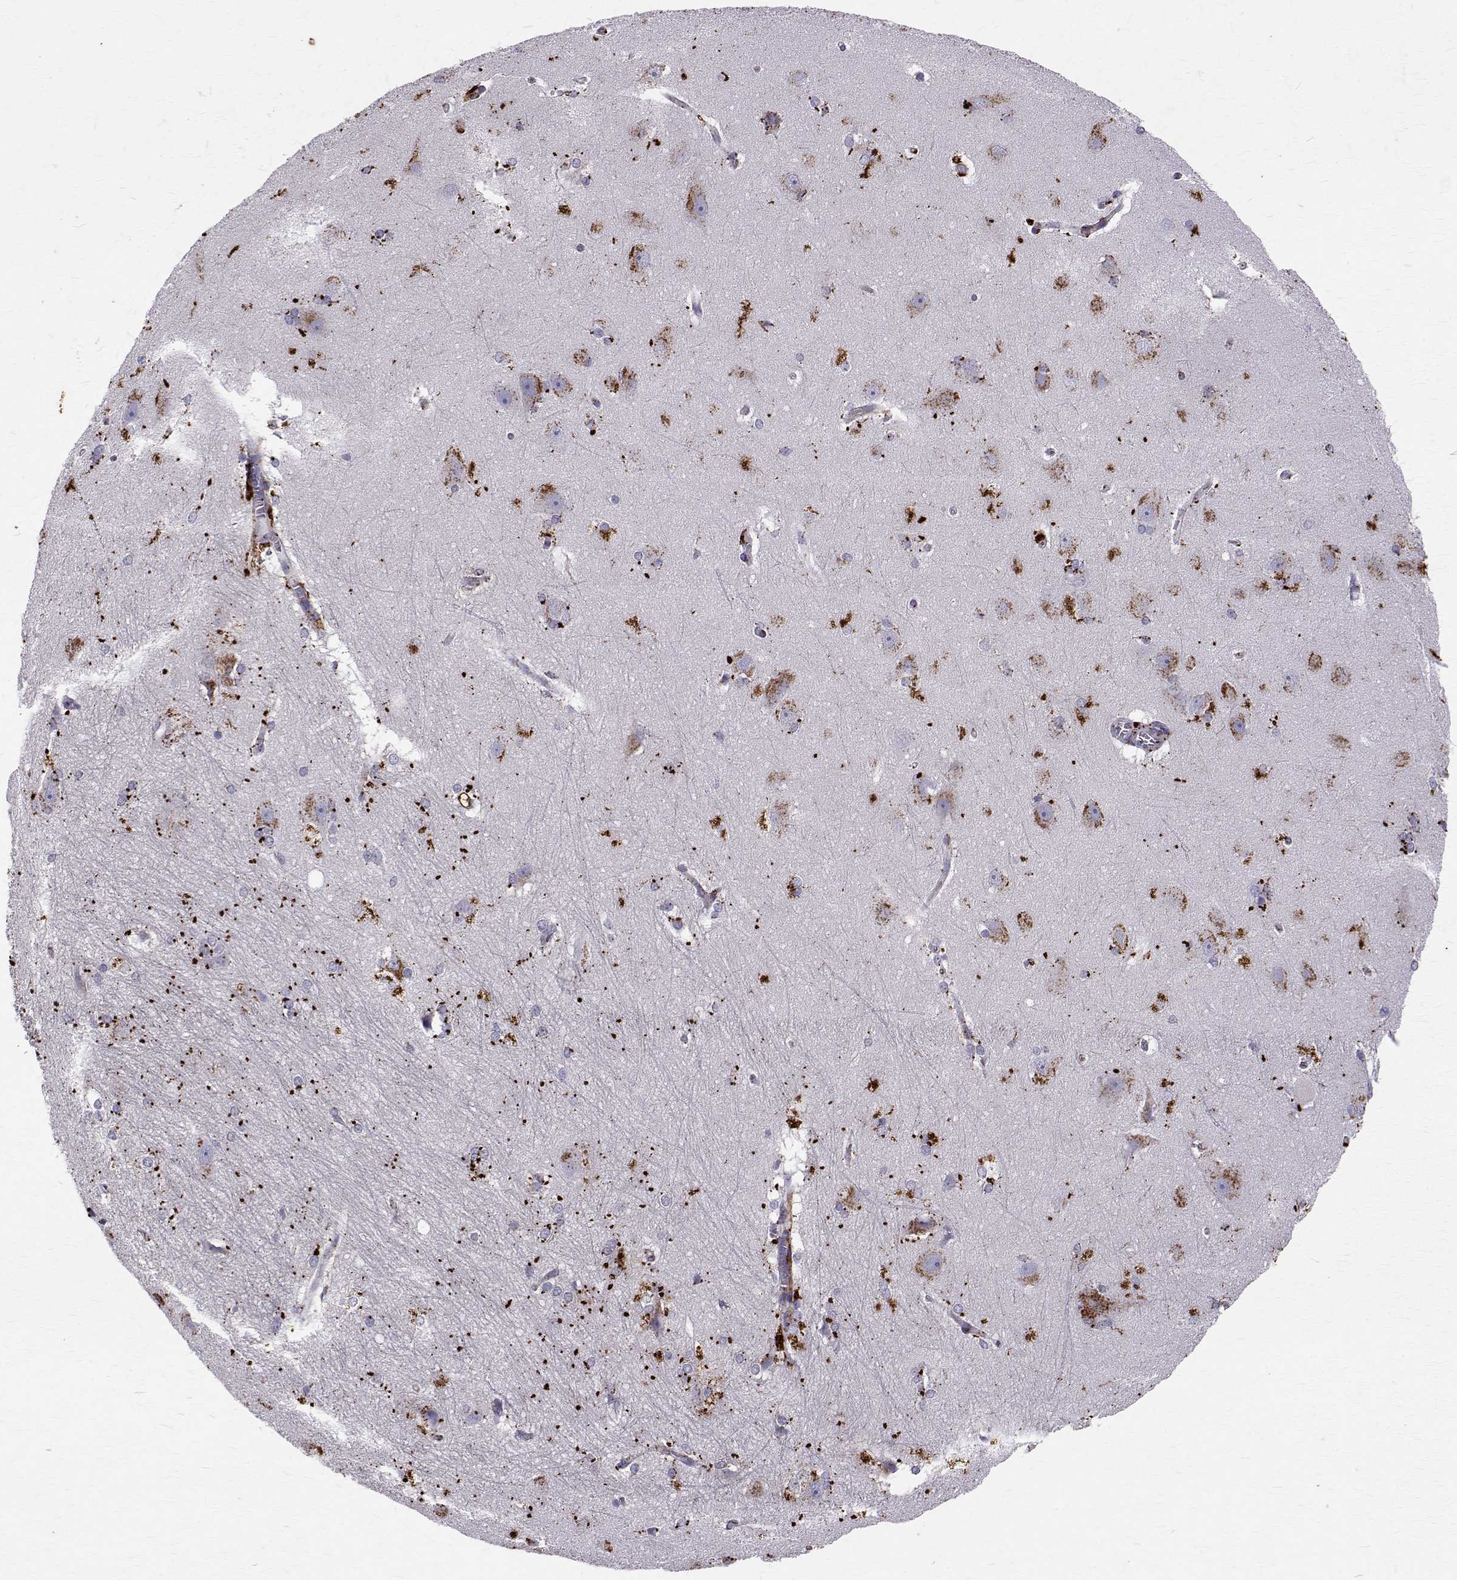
{"staining": {"intensity": "weak", "quantity": "<25%", "location": "cytoplasmic/membranous"}, "tissue": "hippocampus", "cell_type": "Glial cells", "image_type": "normal", "snomed": [{"axis": "morphology", "description": "Normal tissue, NOS"}, {"axis": "topography", "description": "Cerebral cortex"}, {"axis": "topography", "description": "Hippocampus"}], "caption": "There is no significant expression in glial cells of hippocampus. (DAB (3,3'-diaminobenzidine) immunohistochemistry with hematoxylin counter stain).", "gene": "TPP1", "patient": {"sex": "female", "age": 19}}